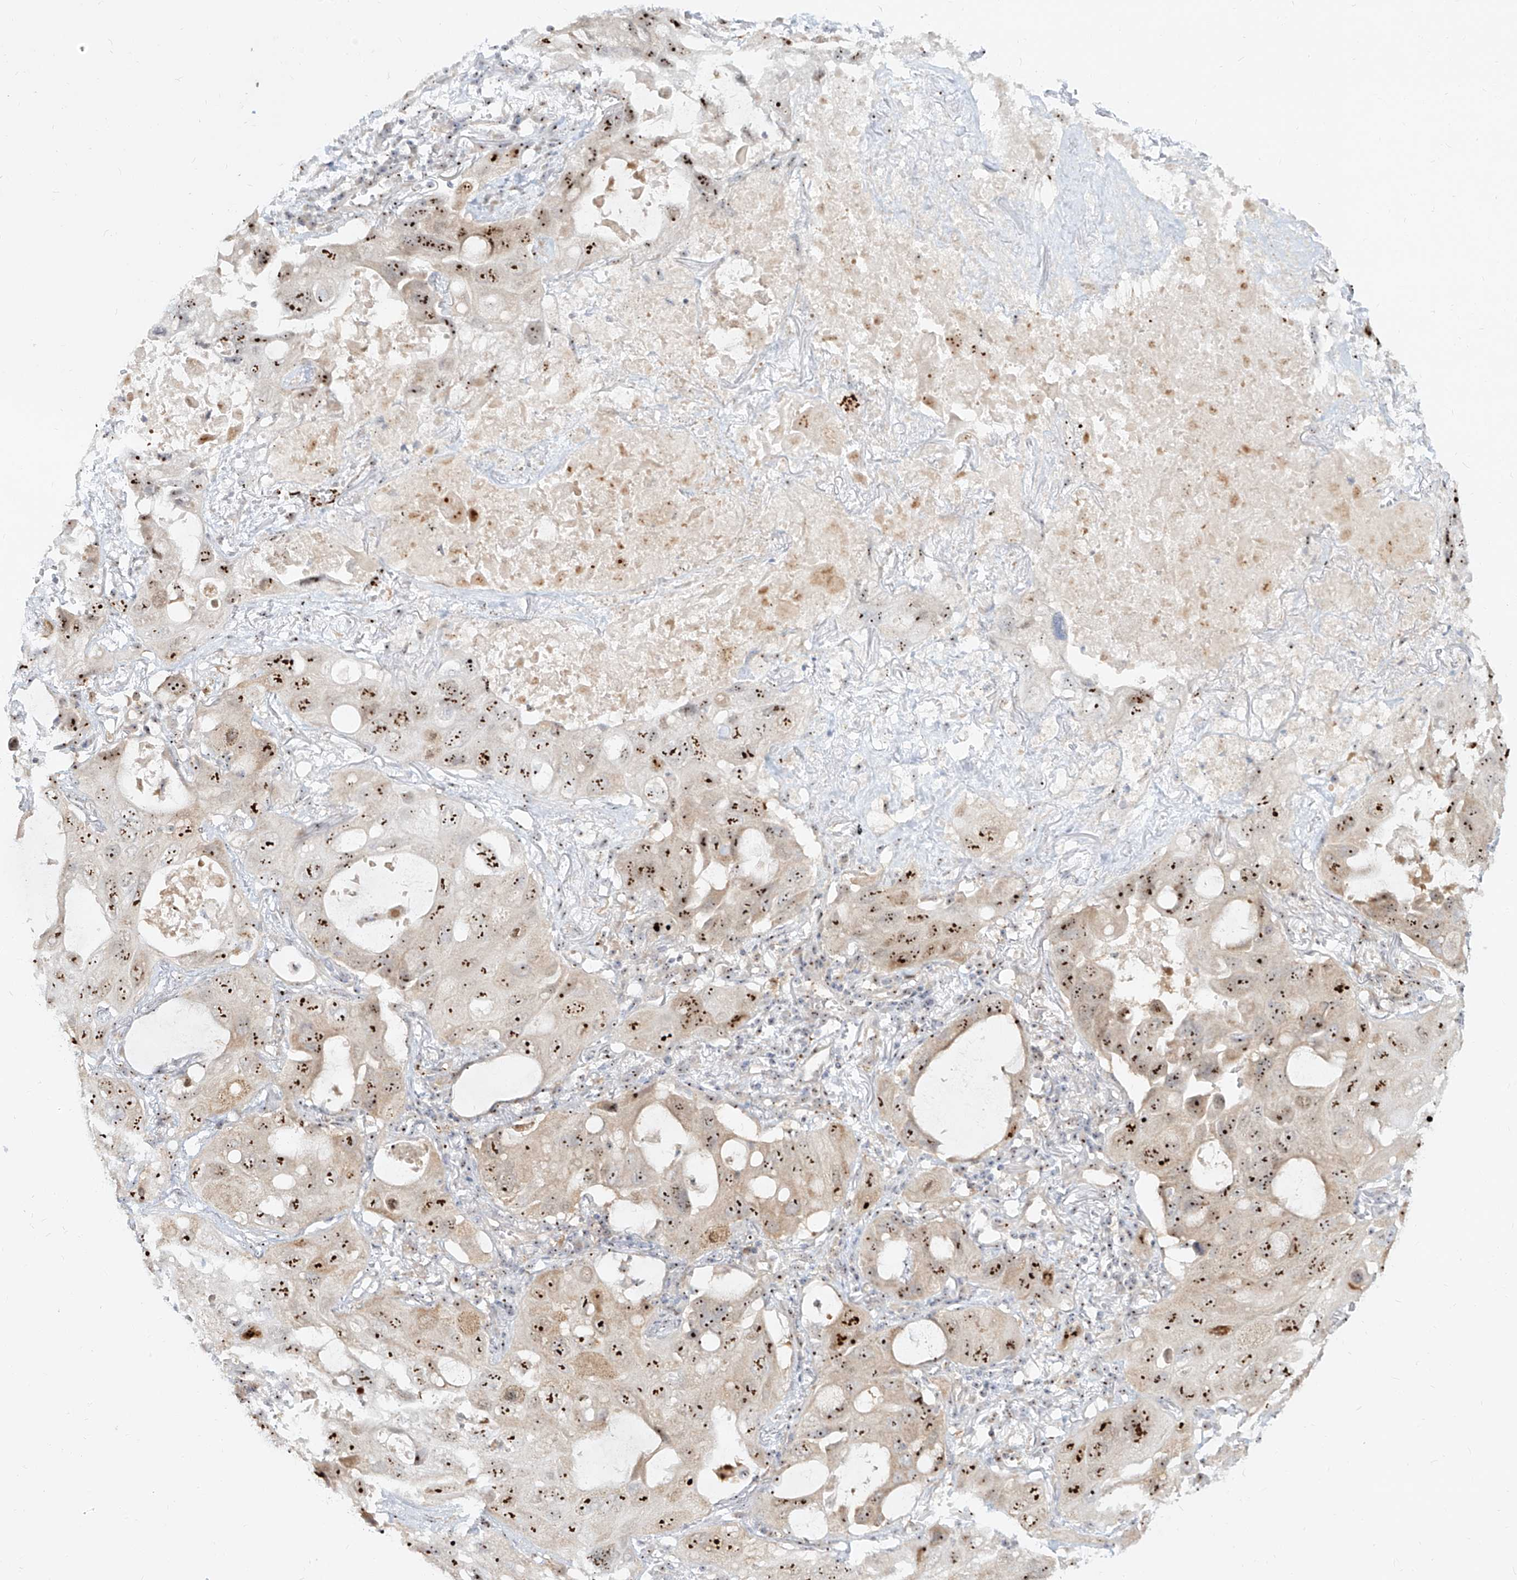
{"staining": {"intensity": "strong", "quantity": ">75%", "location": "nuclear"}, "tissue": "lung cancer", "cell_type": "Tumor cells", "image_type": "cancer", "snomed": [{"axis": "morphology", "description": "Squamous cell carcinoma, NOS"}, {"axis": "topography", "description": "Lung"}], "caption": "This is an image of immunohistochemistry staining of squamous cell carcinoma (lung), which shows strong positivity in the nuclear of tumor cells.", "gene": "BYSL", "patient": {"sex": "female", "age": 73}}